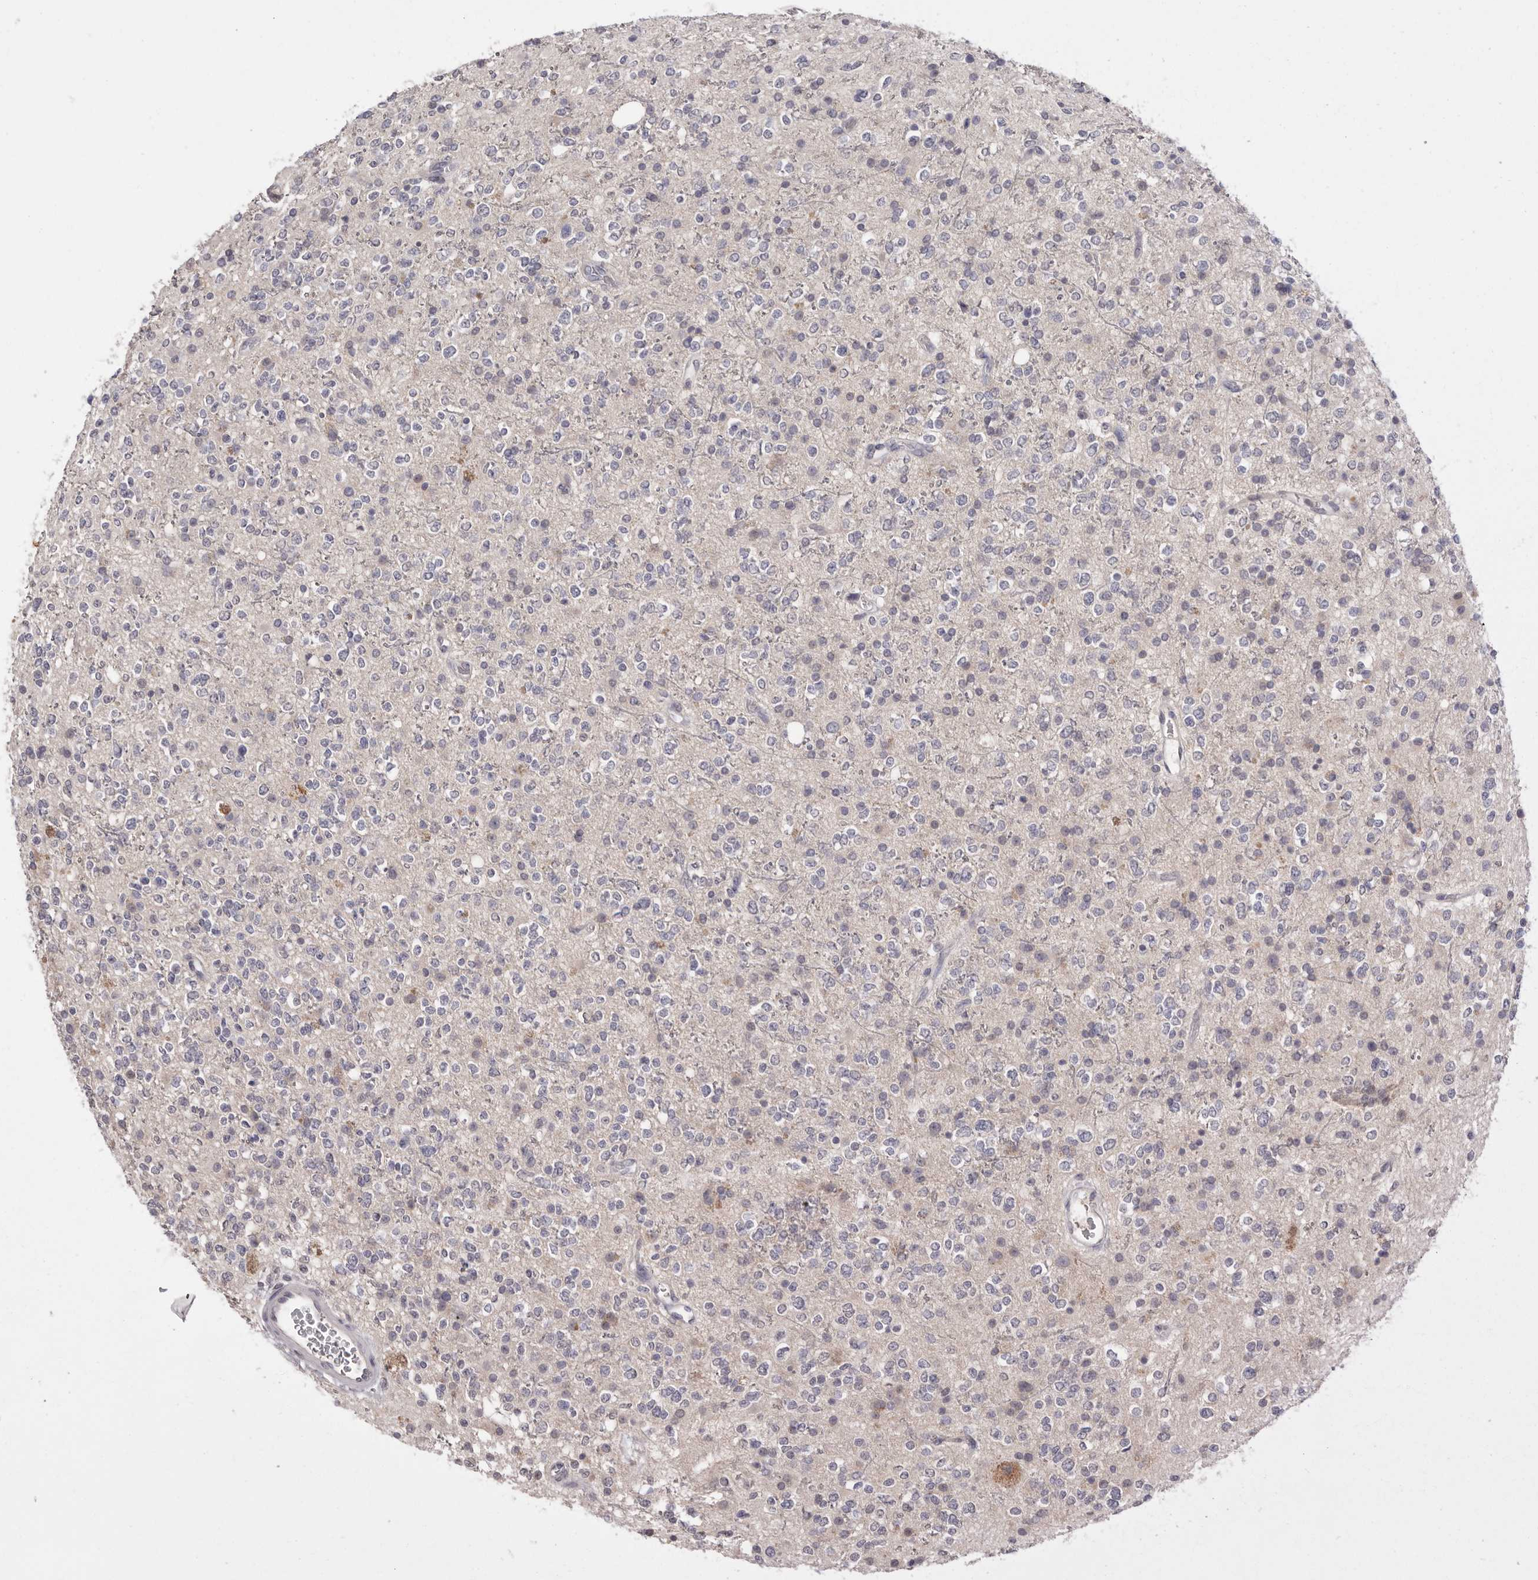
{"staining": {"intensity": "negative", "quantity": "none", "location": "none"}, "tissue": "glioma", "cell_type": "Tumor cells", "image_type": "cancer", "snomed": [{"axis": "morphology", "description": "Glioma, malignant, High grade"}, {"axis": "topography", "description": "Brain"}], "caption": "Tumor cells show no significant protein expression in glioma. Brightfield microscopy of immunohistochemistry (IHC) stained with DAB (3,3'-diaminobenzidine) (brown) and hematoxylin (blue), captured at high magnification.", "gene": "DOP1A", "patient": {"sex": "male", "age": 34}}